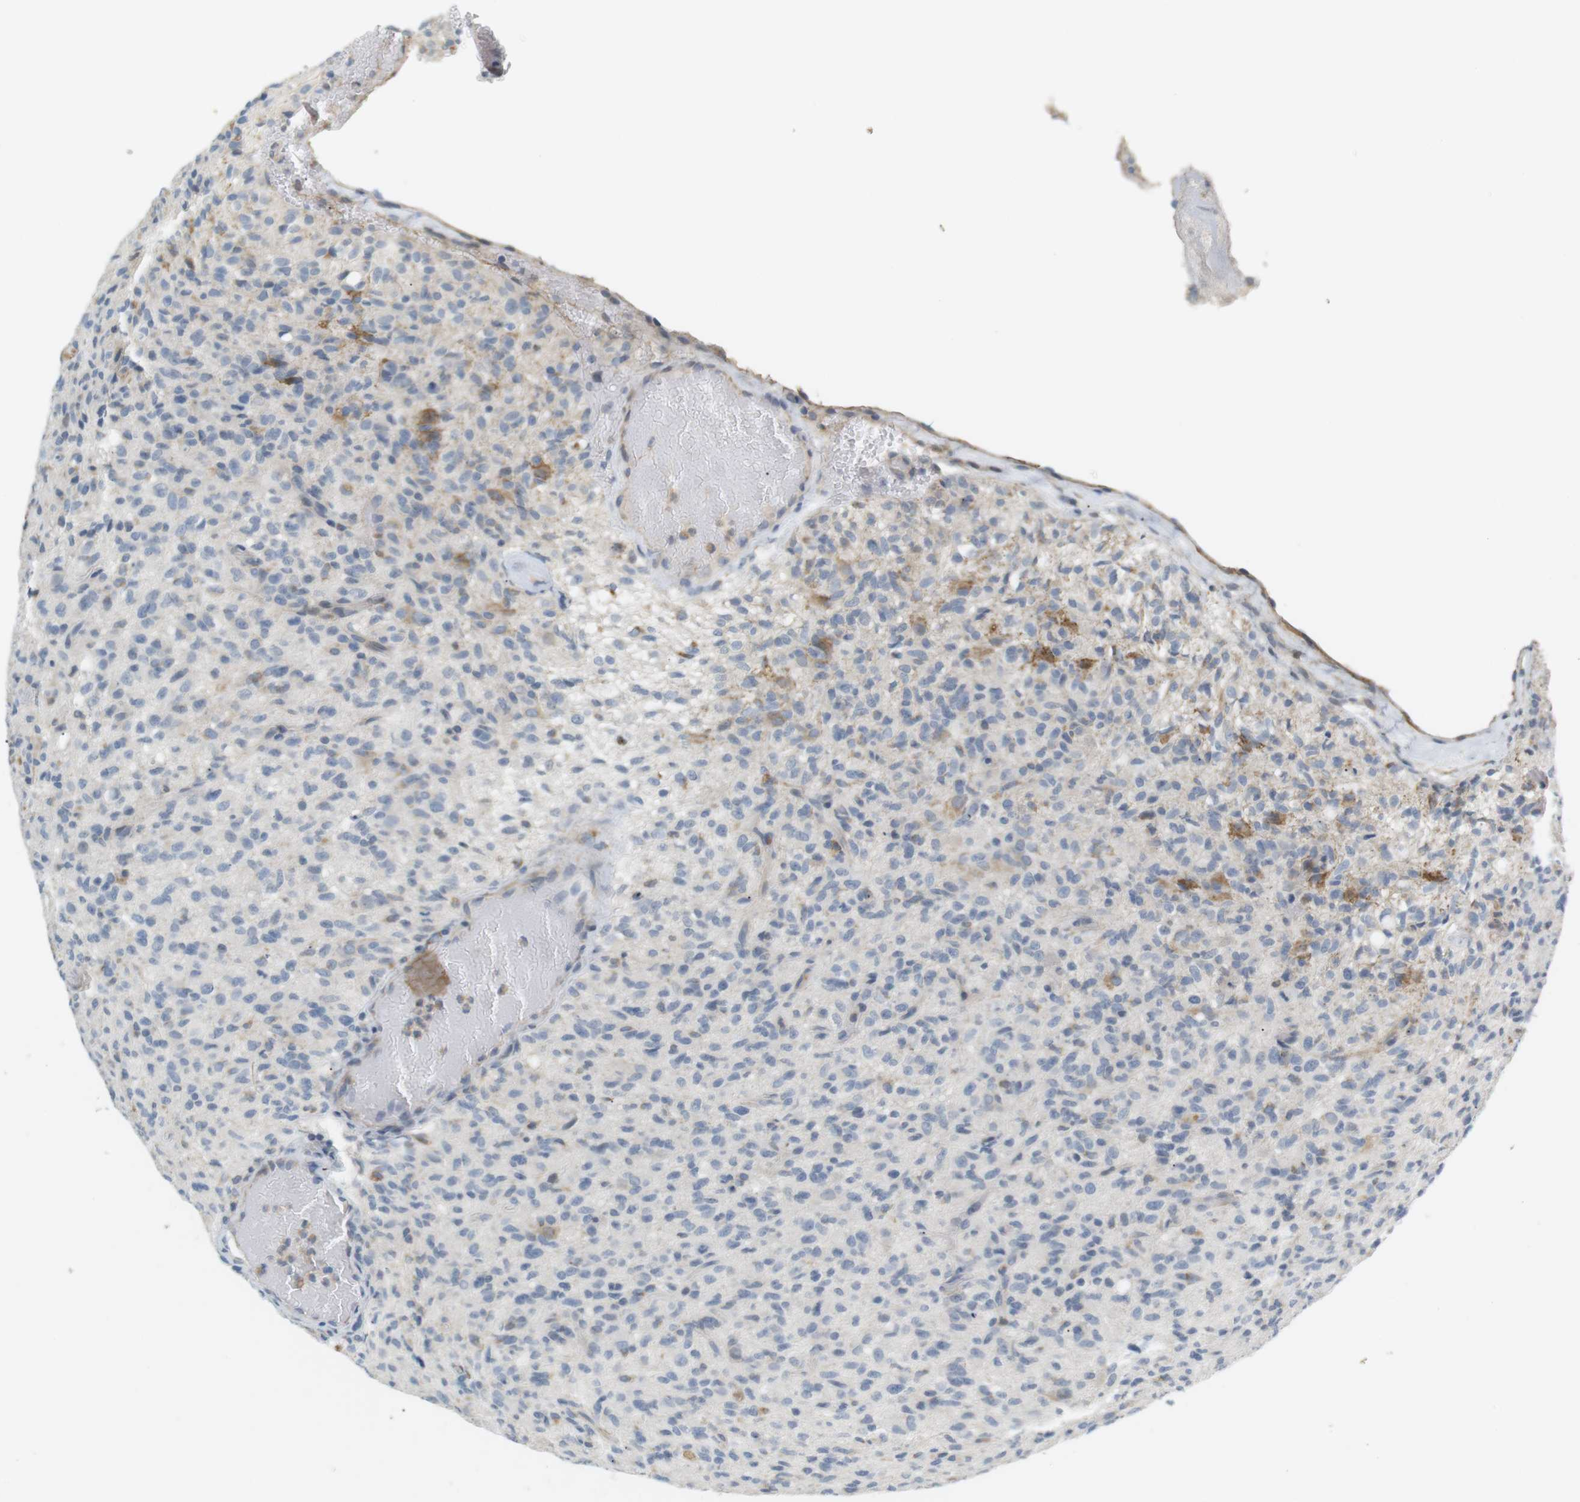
{"staining": {"intensity": "moderate", "quantity": "<25%", "location": "cytoplasmic/membranous"}, "tissue": "glioma", "cell_type": "Tumor cells", "image_type": "cancer", "snomed": [{"axis": "morphology", "description": "Glioma, malignant, High grade"}, {"axis": "topography", "description": "Brain"}], "caption": "This is an image of immunohistochemistry (IHC) staining of malignant glioma (high-grade), which shows moderate positivity in the cytoplasmic/membranous of tumor cells.", "gene": "CD300E", "patient": {"sex": "male", "age": 71}}